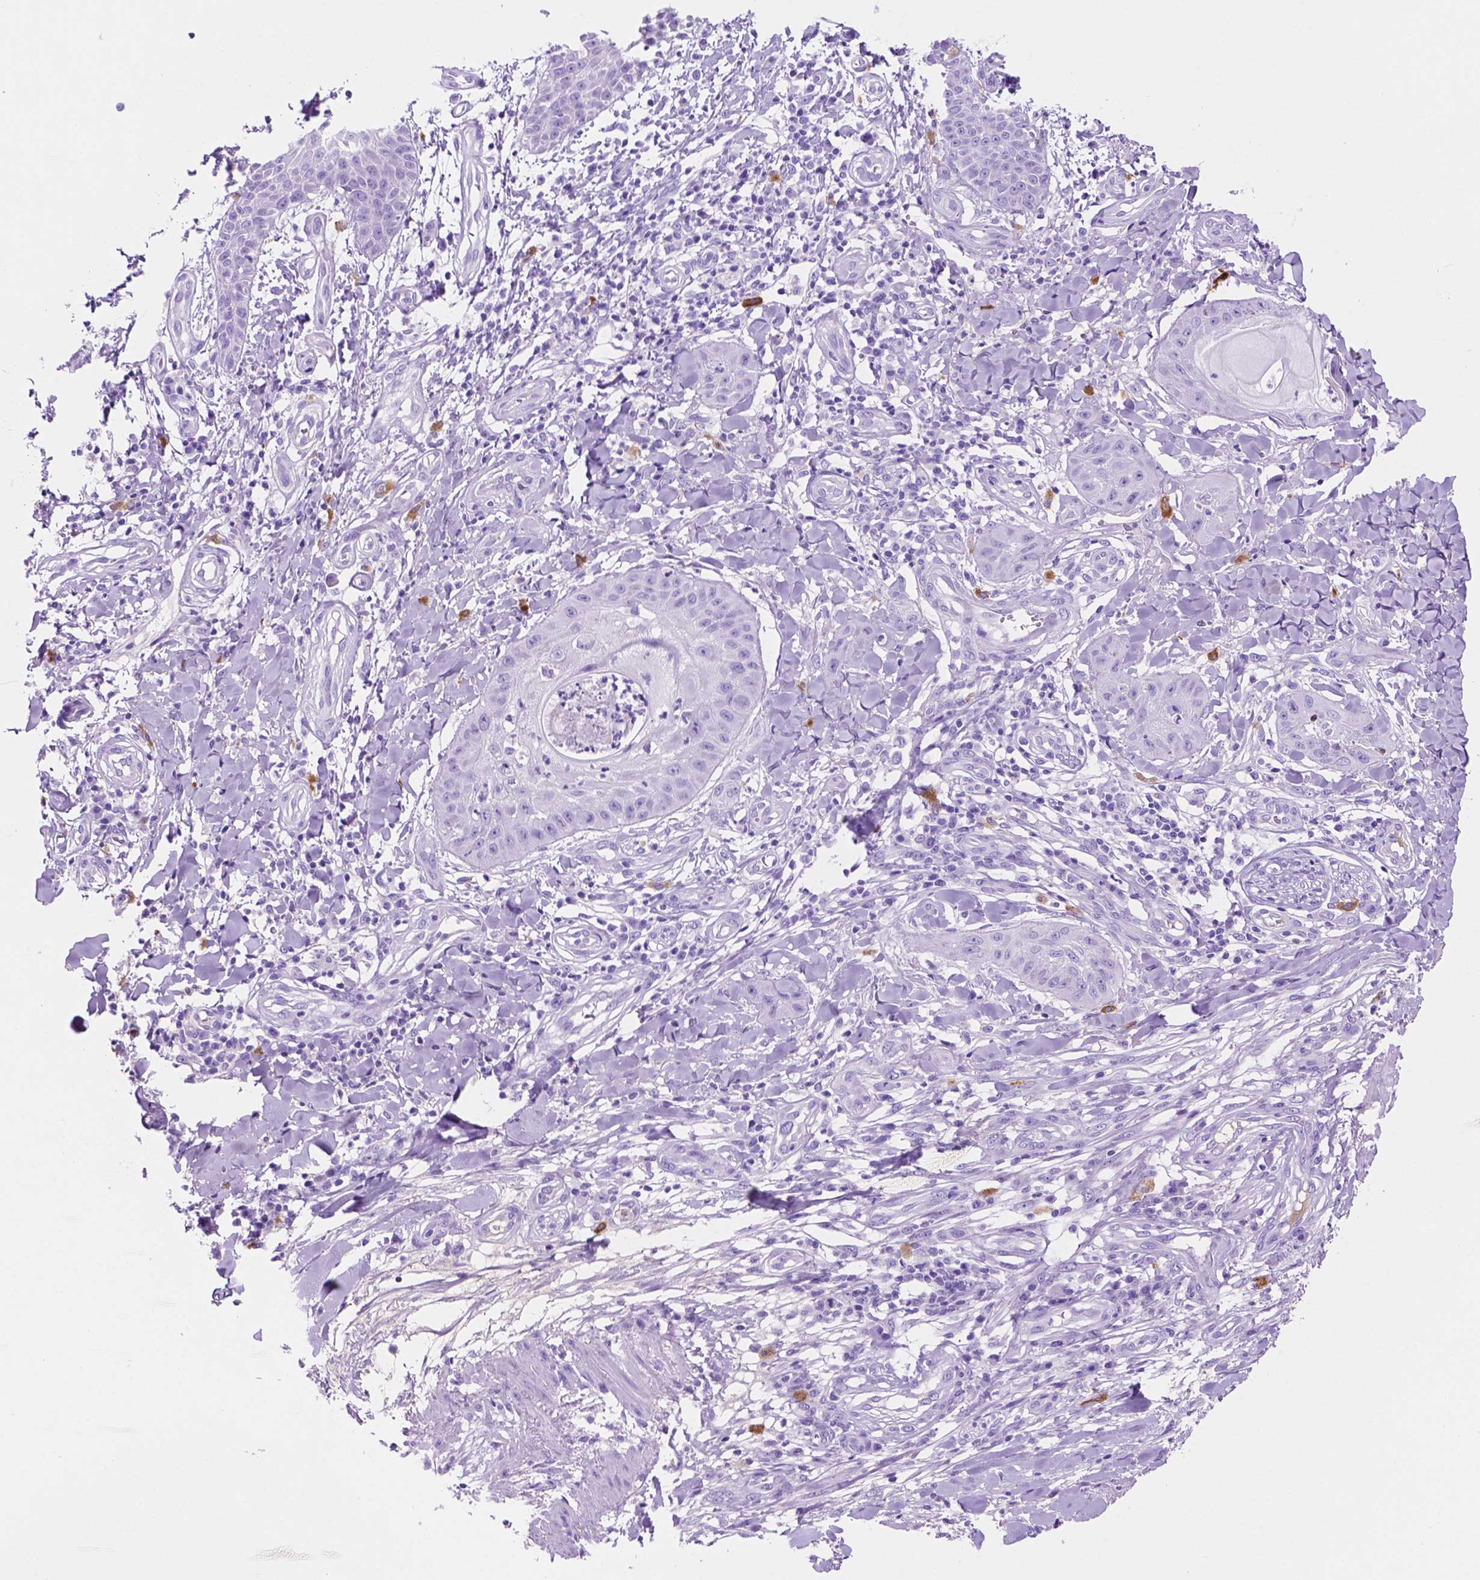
{"staining": {"intensity": "negative", "quantity": "none", "location": "none"}, "tissue": "skin cancer", "cell_type": "Tumor cells", "image_type": "cancer", "snomed": [{"axis": "morphology", "description": "Squamous cell carcinoma, NOS"}, {"axis": "topography", "description": "Skin"}], "caption": "Skin cancer was stained to show a protein in brown. There is no significant positivity in tumor cells.", "gene": "FOXB2", "patient": {"sex": "male", "age": 70}}